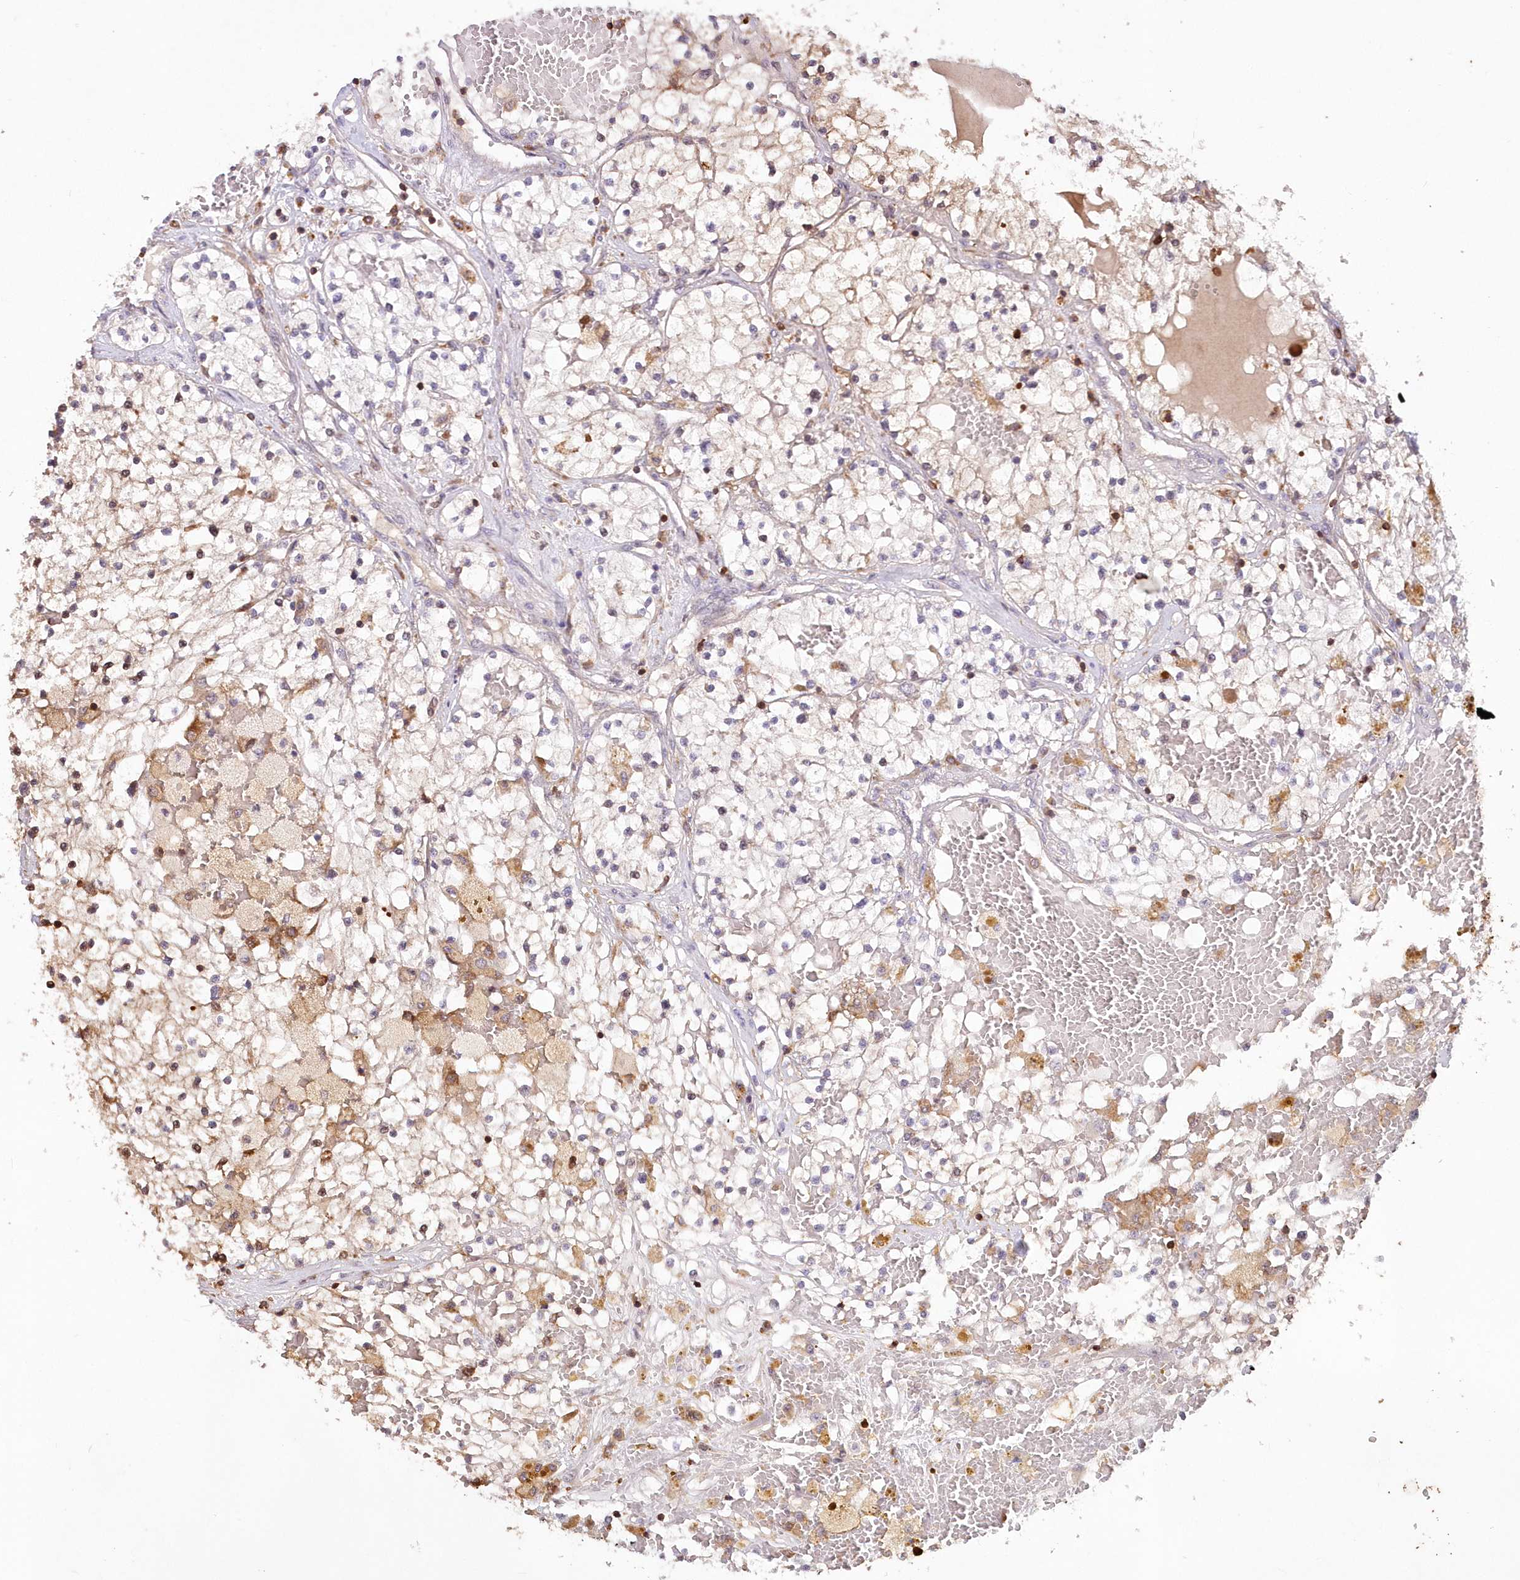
{"staining": {"intensity": "weak", "quantity": "25%-75%", "location": "cytoplasmic/membranous"}, "tissue": "renal cancer", "cell_type": "Tumor cells", "image_type": "cancer", "snomed": [{"axis": "morphology", "description": "Normal tissue, NOS"}, {"axis": "morphology", "description": "Adenocarcinoma, NOS"}, {"axis": "topography", "description": "Kidney"}], "caption": "IHC of human renal cancer (adenocarcinoma) demonstrates low levels of weak cytoplasmic/membranous staining in approximately 25%-75% of tumor cells. (IHC, brightfield microscopy, high magnification).", "gene": "SNED1", "patient": {"sex": "male", "age": 68}}